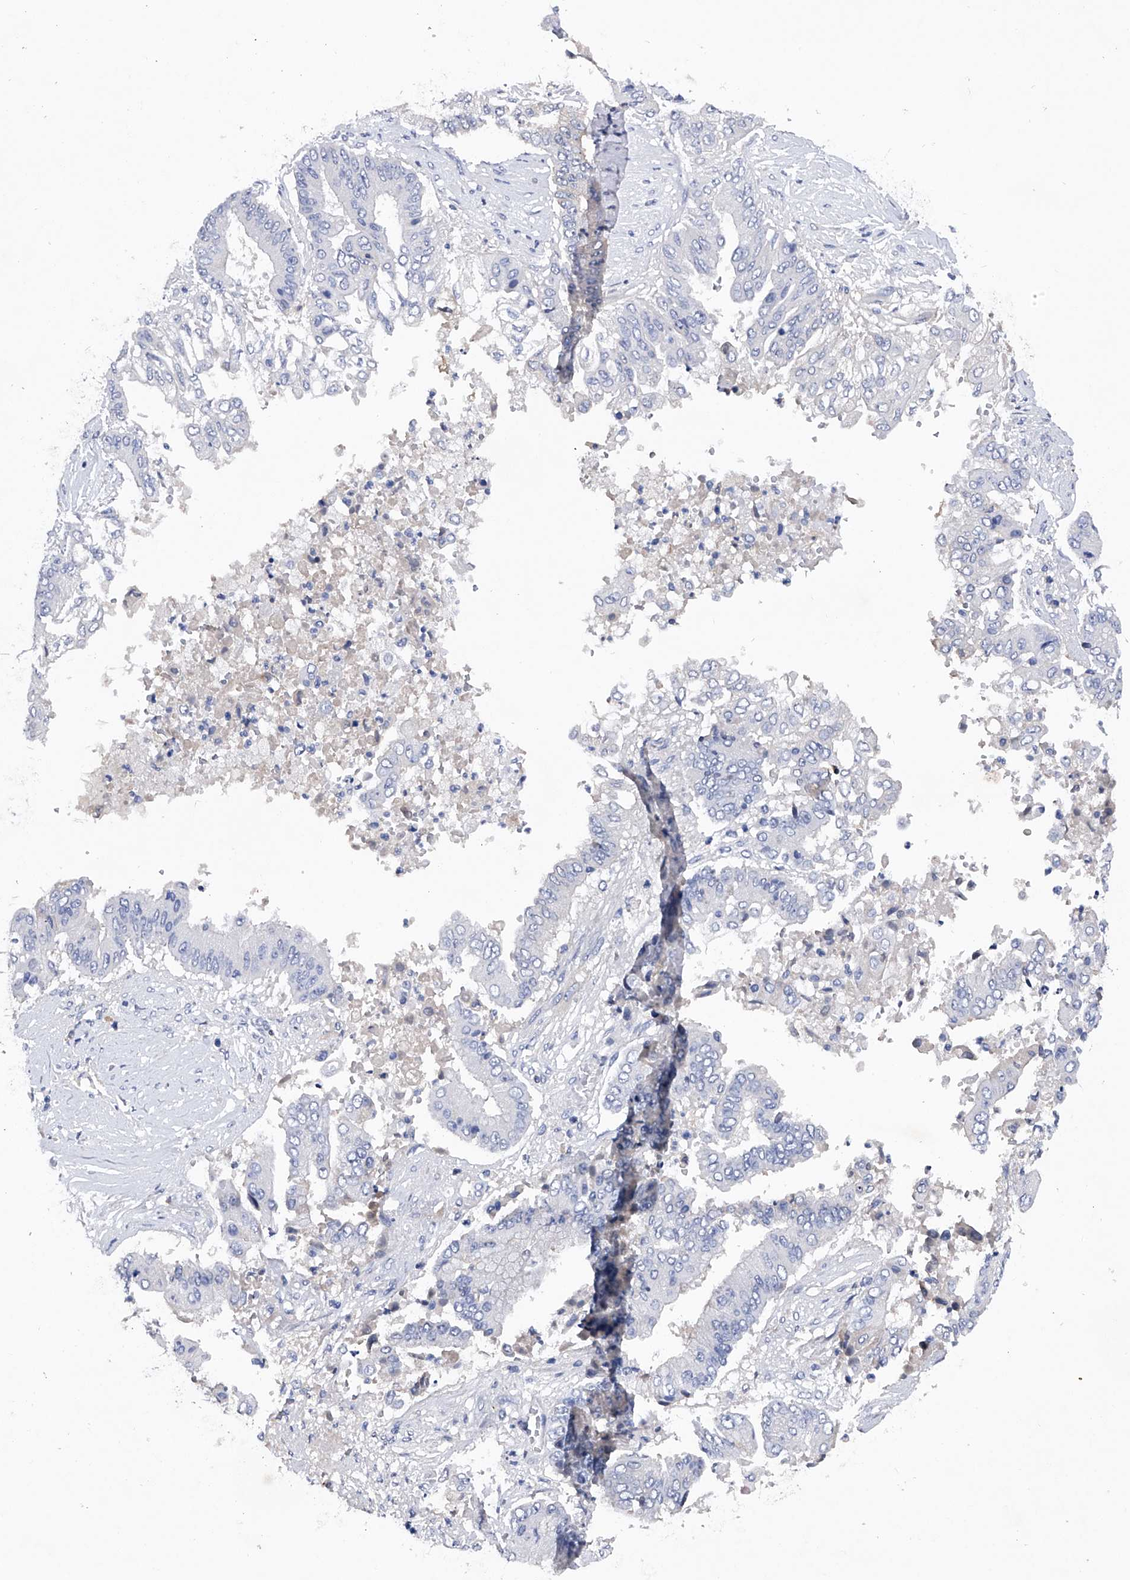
{"staining": {"intensity": "negative", "quantity": "none", "location": "none"}, "tissue": "pancreatic cancer", "cell_type": "Tumor cells", "image_type": "cancer", "snomed": [{"axis": "morphology", "description": "Adenocarcinoma, NOS"}, {"axis": "topography", "description": "Pancreas"}], "caption": "IHC histopathology image of human pancreatic cancer (adenocarcinoma) stained for a protein (brown), which demonstrates no staining in tumor cells. Nuclei are stained in blue.", "gene": "ASNS", "patient": {"sex": "female", "age": 77}}